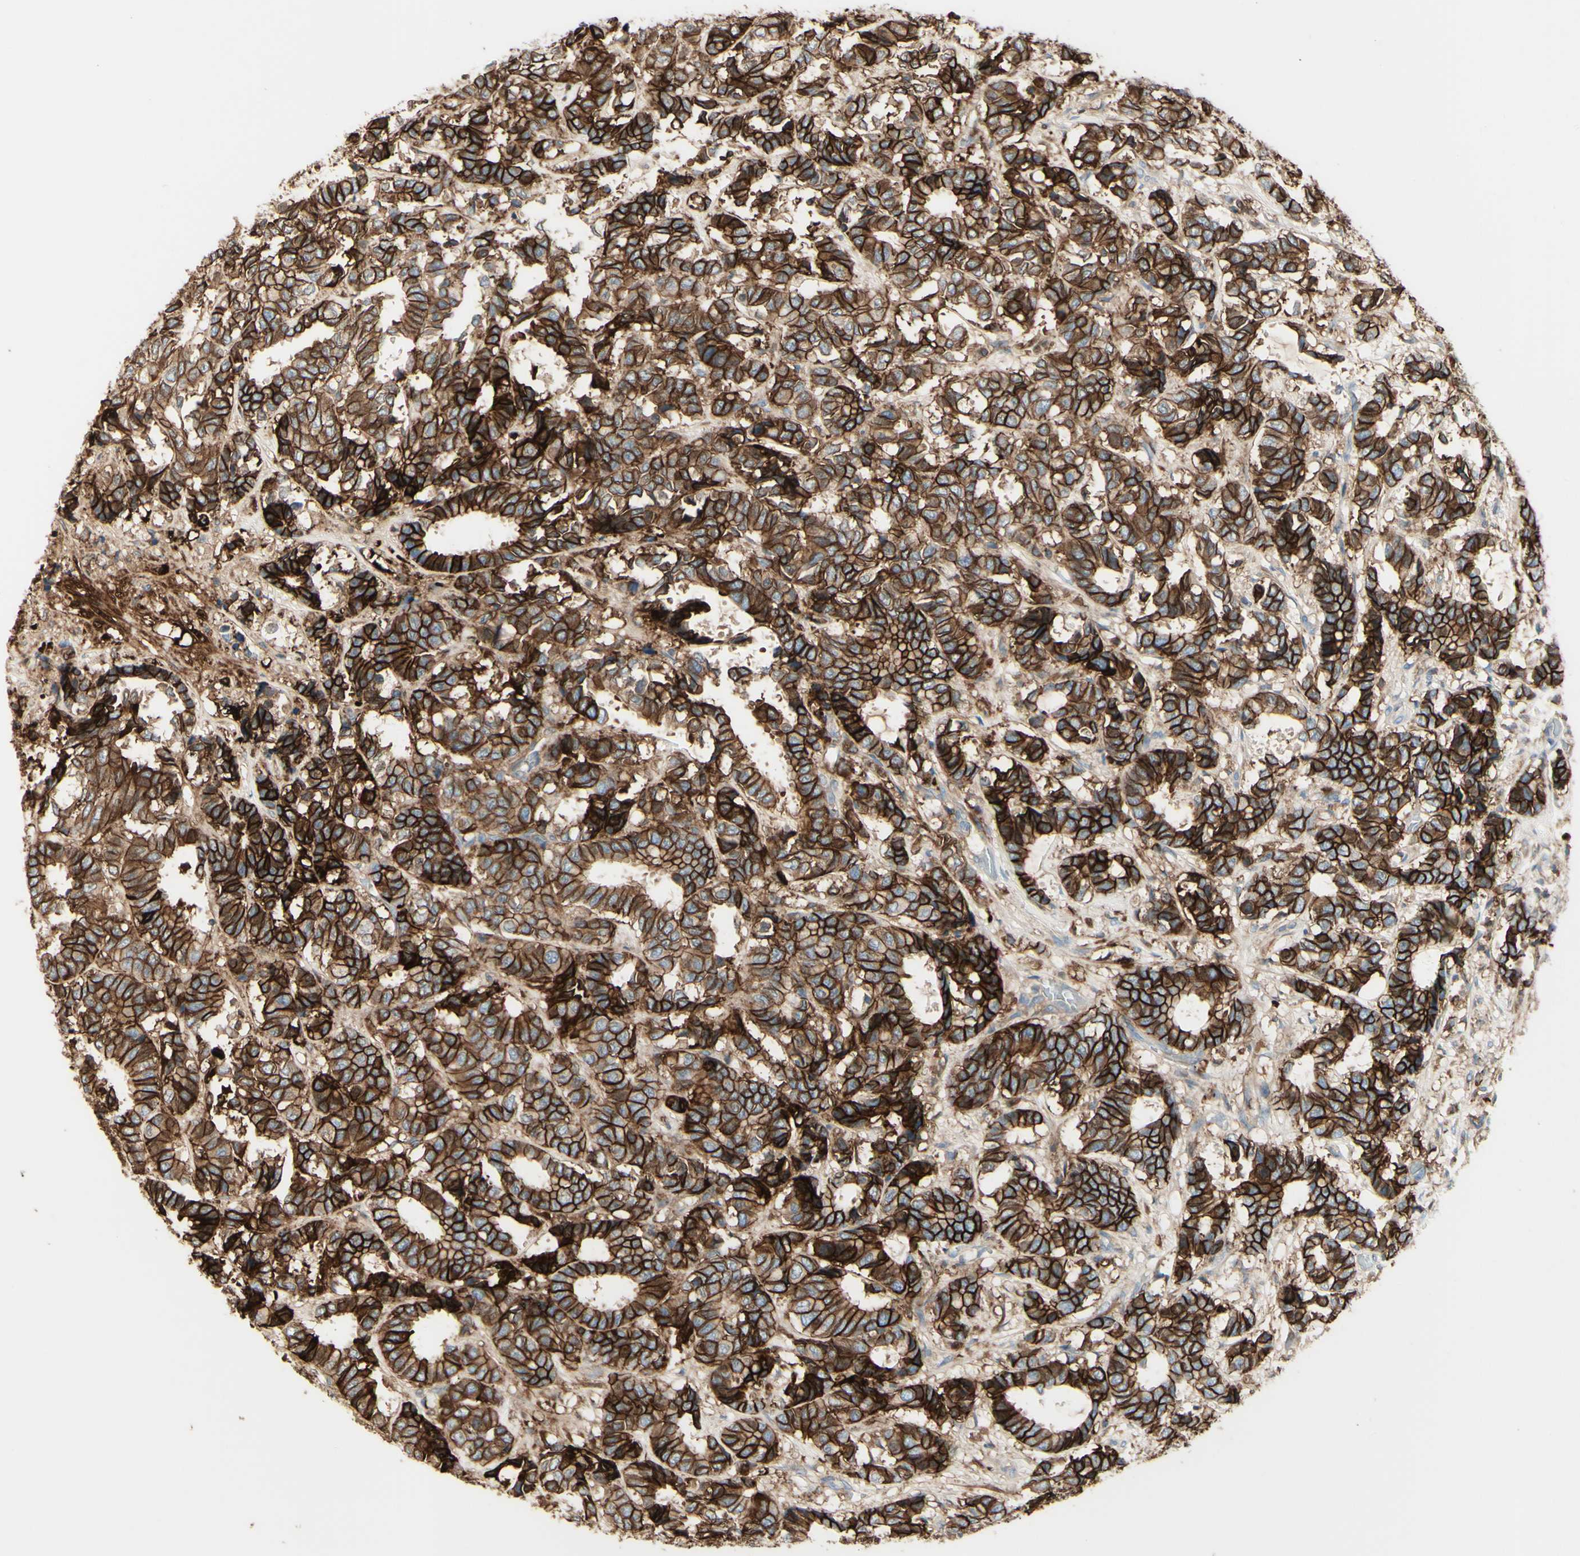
{"staining": {"intensity": "strong", "quantity": ">75%", "location": "cytoplasmic/membranous"}, "tissue": "breast cancer", "cell_type": "Tumor cells", "image_type": "cancer", "snomed": [{"axis": "morphology", "description": "Duct carcinoma"}, {"axis": "topography", "description": "Breast"}], "caption": "Human infiltrating ductal carcinoma (breast) stained with a protein marker demonstrates strong staining in tumor cells.", "gene": "ALCAM", "patient": {"sex": "female", "age": 87}}